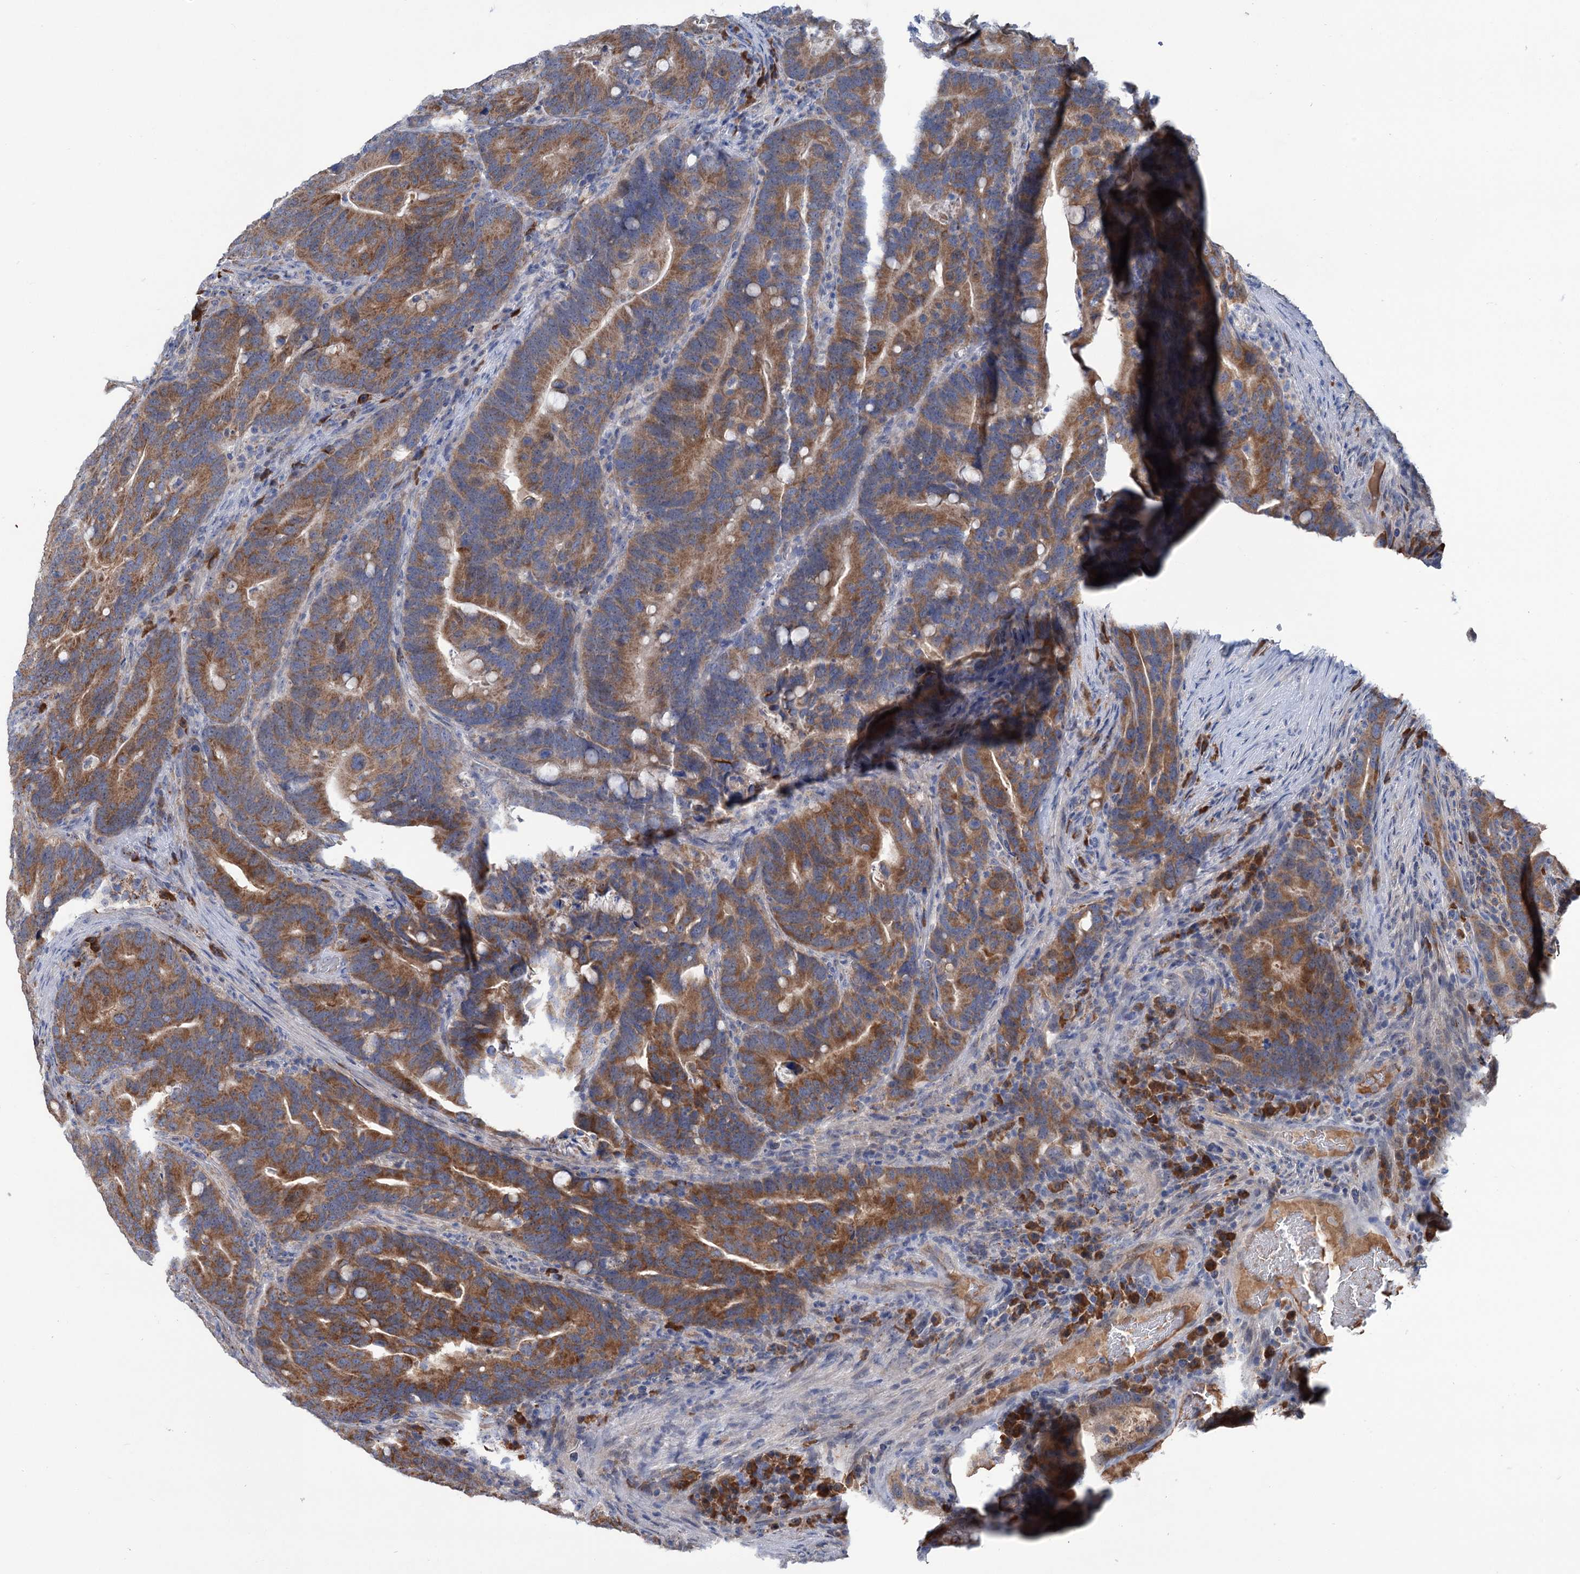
{"staining": {"intensity": "moderate", "quantity": ">75%", "location": "cytoplasmic/membranous"}, "tissue": "colorectal cancer", "cell_type": "Tumor cells", "image_type": "cancer", "snomed": [{"axis": "morphology", "description": "Adenocarcinoma, NOS"}, {"axis": "topography", "description": "Colon"}], "caption": "Human colorectal adenocarcinoma stained with a protein marker displays moderate staining in tumor cells.", "gene": "LPIN1", "patient": {"sex": "female", "age": 66}}